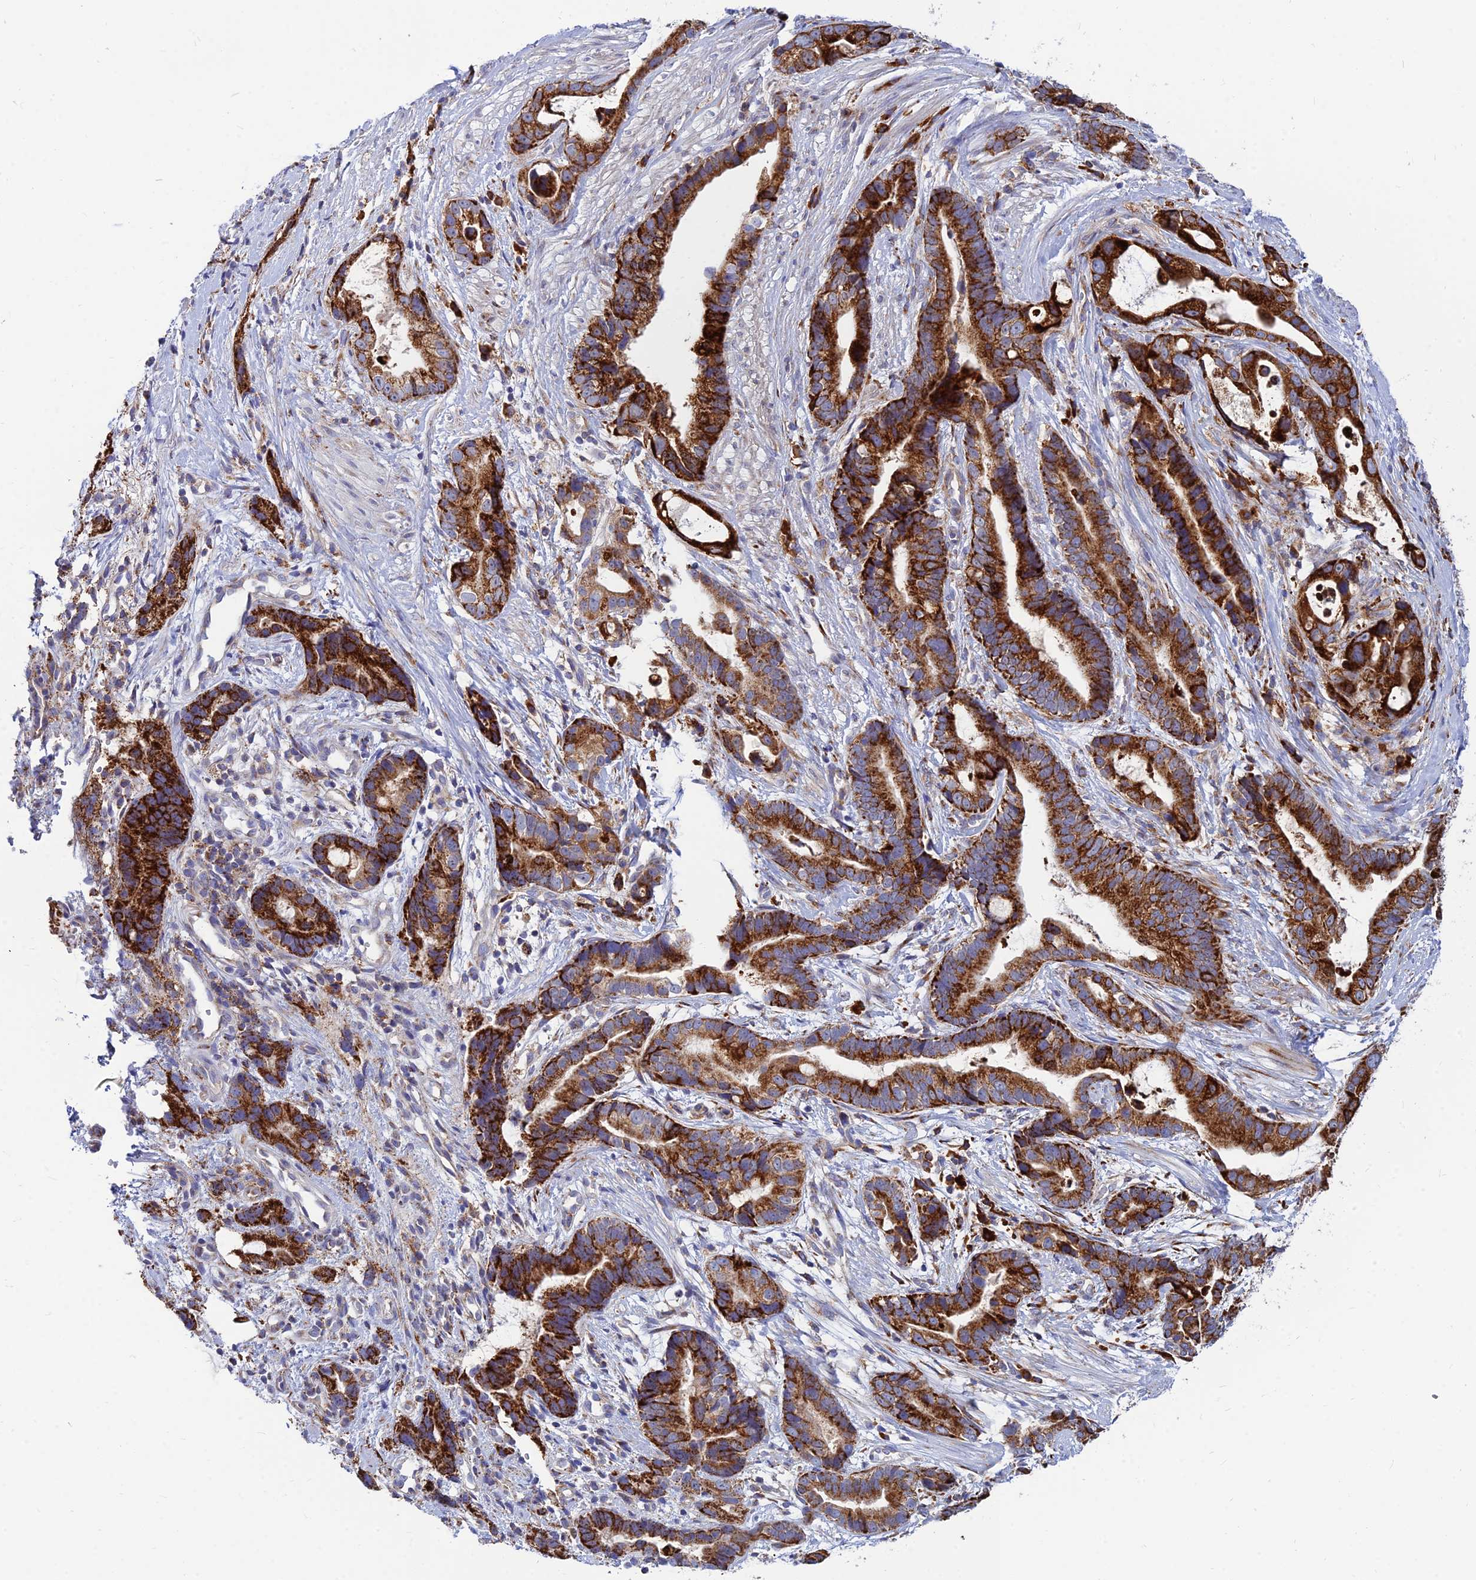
{"staining": {"intensity": "strong", "quantity": ">75%", "location": "cytoplasmic/membranous"}, "tissue": "stomach cancer", "cell_type": "Tumor cells", "image_type": "cancer", "snomed": [{"axis": "morphology", "description": "Adenocarcinoma, NOS"}, {"axis": "topography", "description": "Stomach"}], "caption": "DAB (3,3'-diaminobenzidine) immunohistochemical staining of human stomach adenocarcinoma demonstrates strong cytoplasmic/membranous protein positivity in approximately >75% of tumor cells.", "gene": "CCT6B", "patient": {"sex": "male", "age": 55}}